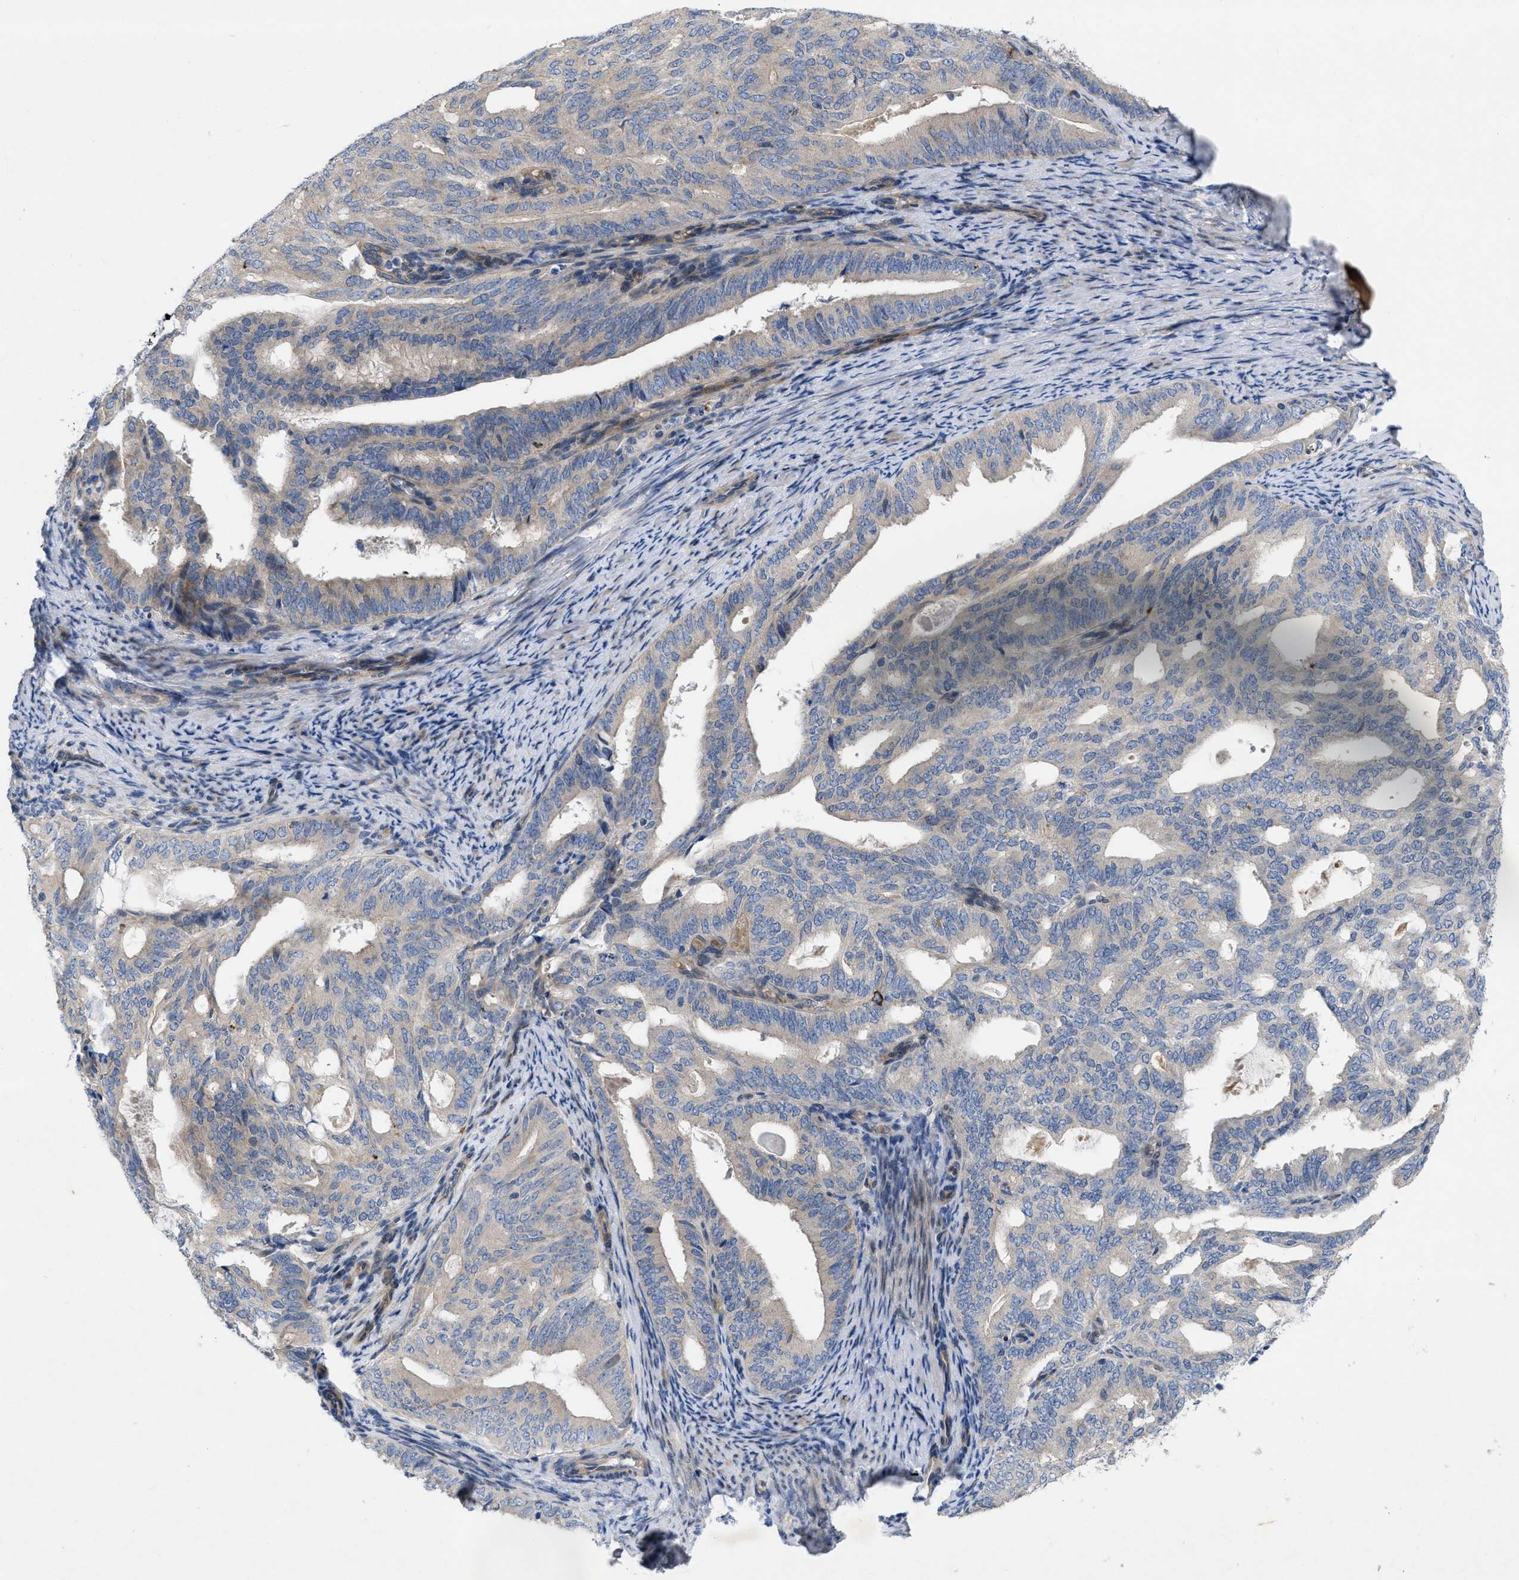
{"staining": {"intensity": "negative", "quantity": "none", "location": "none"}, "tissue": "endometrial cancer", "cell_type": "Tumor cells", "image_type": "cancer", "snomed": [{"axis": "morphology", "description": "Adenocarcinoma, NOS"}, {"axis": "topography", "description": "Endometrium"}], "caption": "Endometrial cancer (adenocarcinoma) was stained to show a protein in brown. There is no significant staining in tumor cells.", "gene": "NDEL1", "patient": {"sex": "female", "age": 58}}